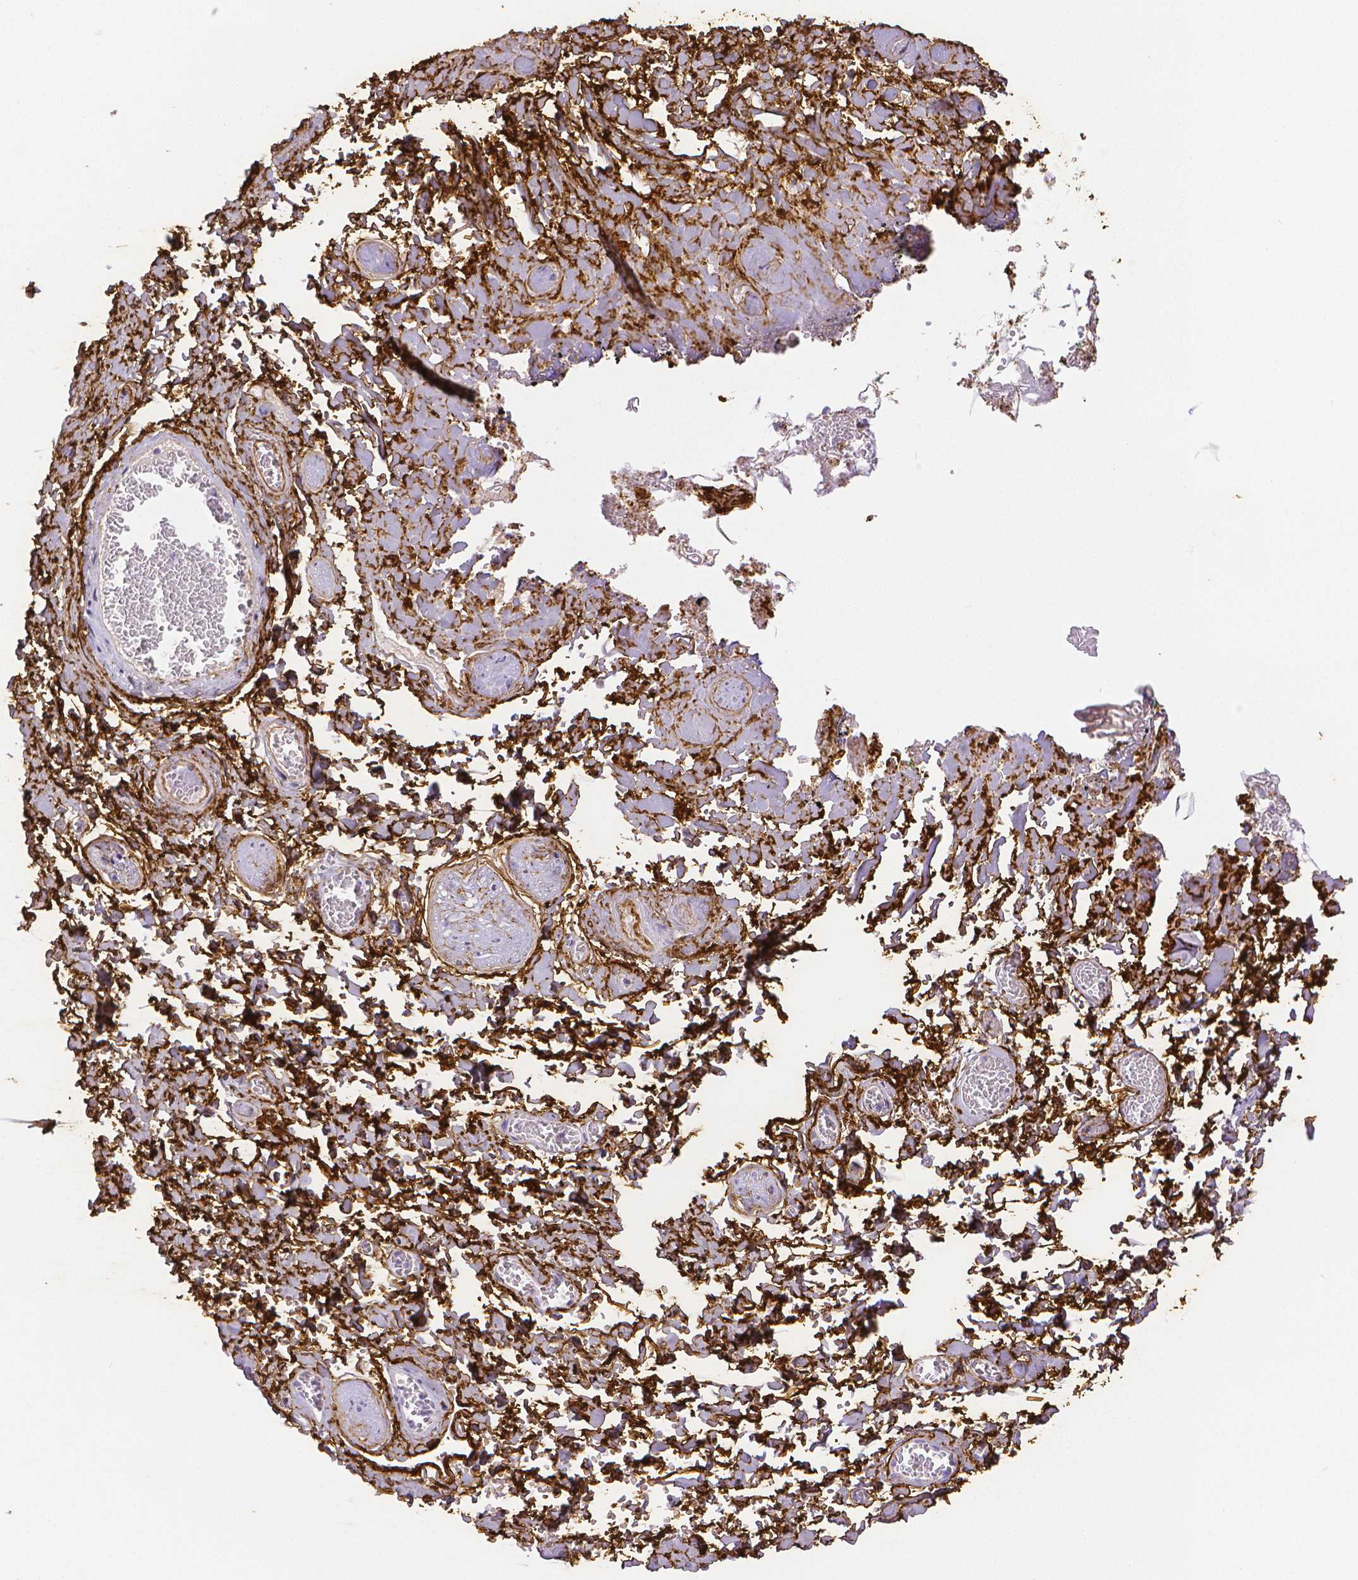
{"staining": {"intensity": "strong", "quantity": ">75%", "location": "cytoplasmic/membranous"}, "tissue": "adipose tissue", "cell_type": "Adipocytes", "image_type": "normal", "snomed": [{"axis": "morphology", "description": "Normal tissue, NOS"}, {"axis": "topography", "description": "Vulva"}, {"axis": "topography", "description": "Peripheral nerve tissue"}], "caption": "Strong cytoplasmic/membranous staining is appreciated in approximately >75% of adipocytes in unremarkable adipose tissue. (IHC, brightfield microscopy, high magnification).", "gene": "FBN1", "patient": {"sex": "female", "age": 66}}